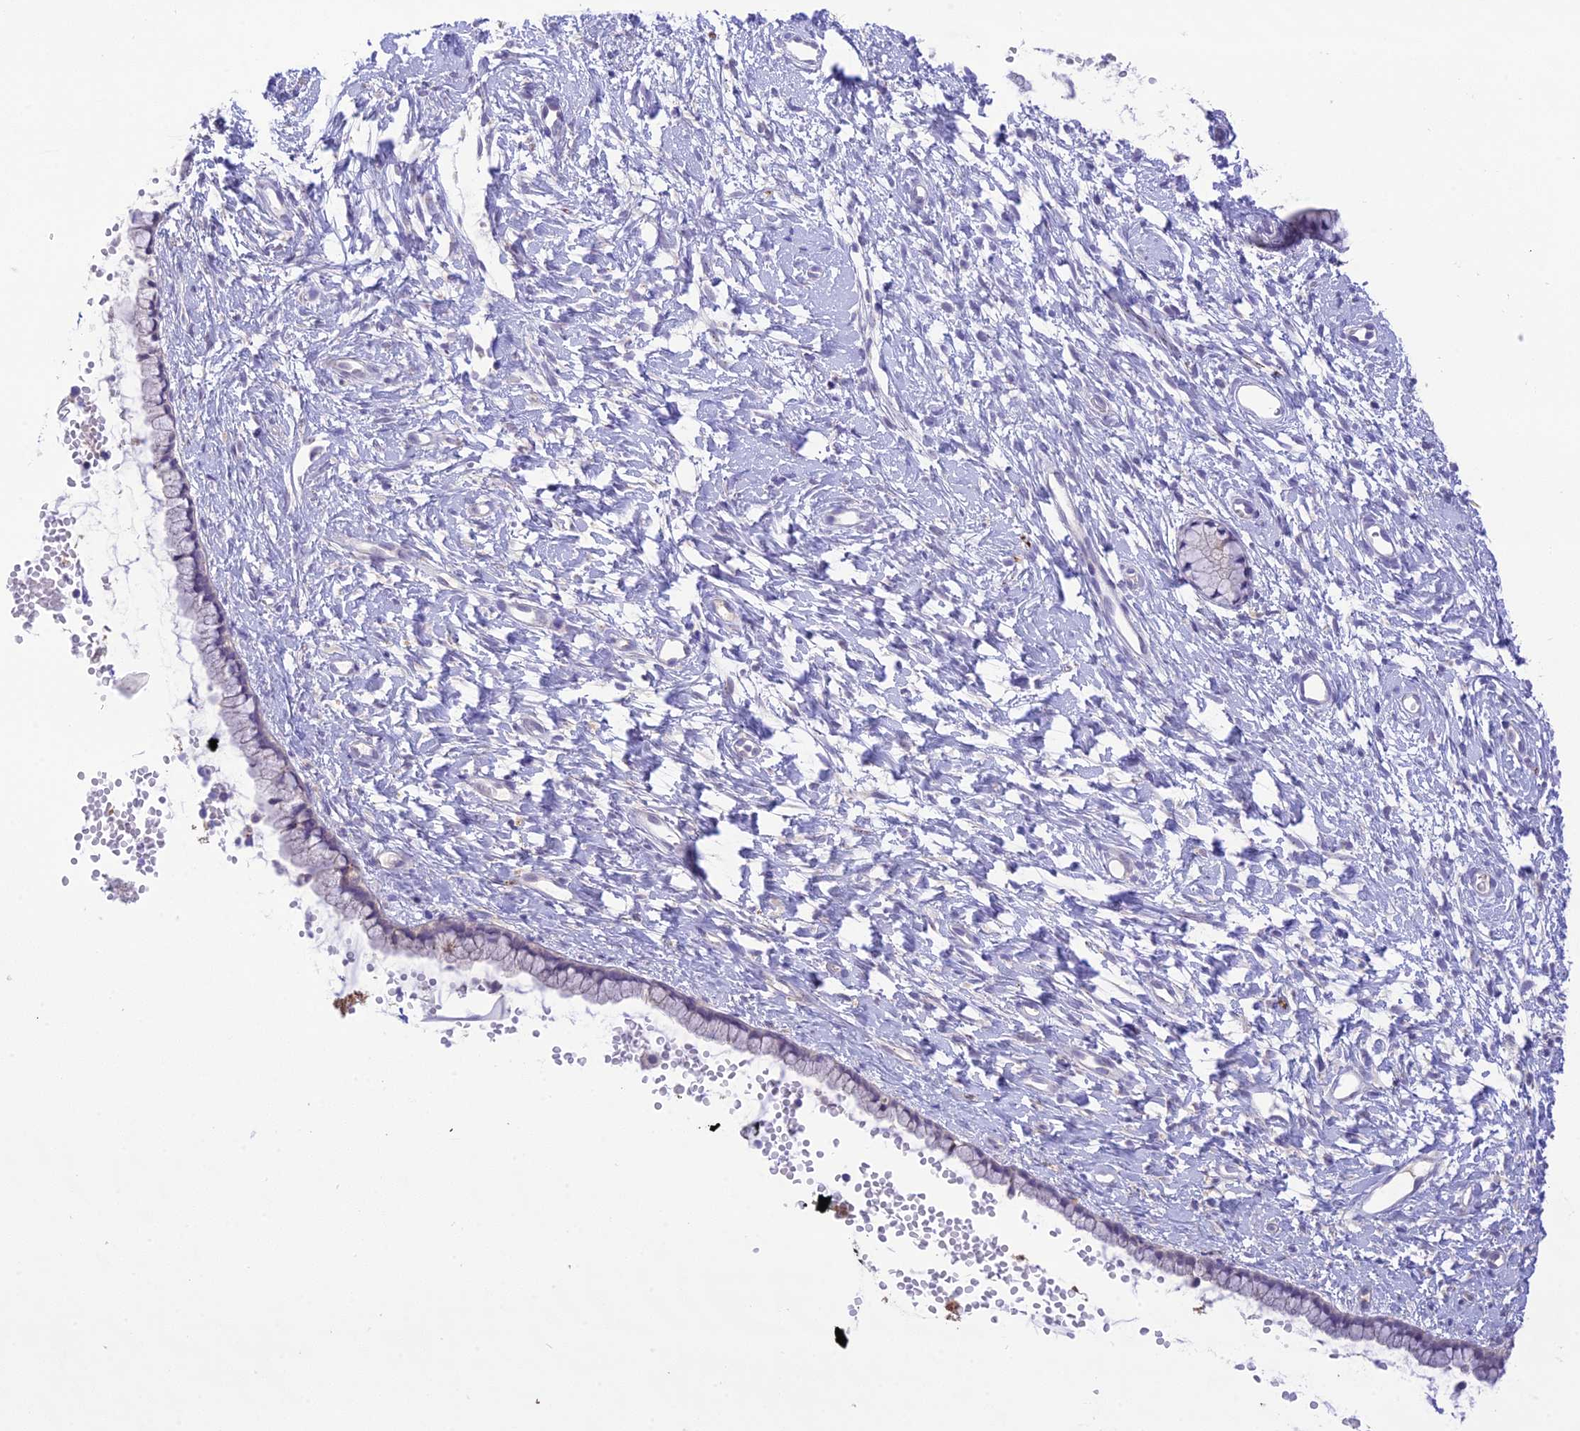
{"staining": {"intensity": "negative", "quantity": "none", "location": "none"}, "tissue": "cervix", "cell_type": "Glandular cells", "image_type": "normal", "snomed": [{"axis": "morphology", "description": "Normal tissue, NOS"}, {"axis": "topography", "description": "Cervix"}], "caption": "This photomicrograph is of normal cervix stained with IHC to label a protein in brown with the nuclei are counter-stained blue. There is no positivity in glandular cells.", "gene": "XPO7", "patient": {"sex": "female", "age": 57}}